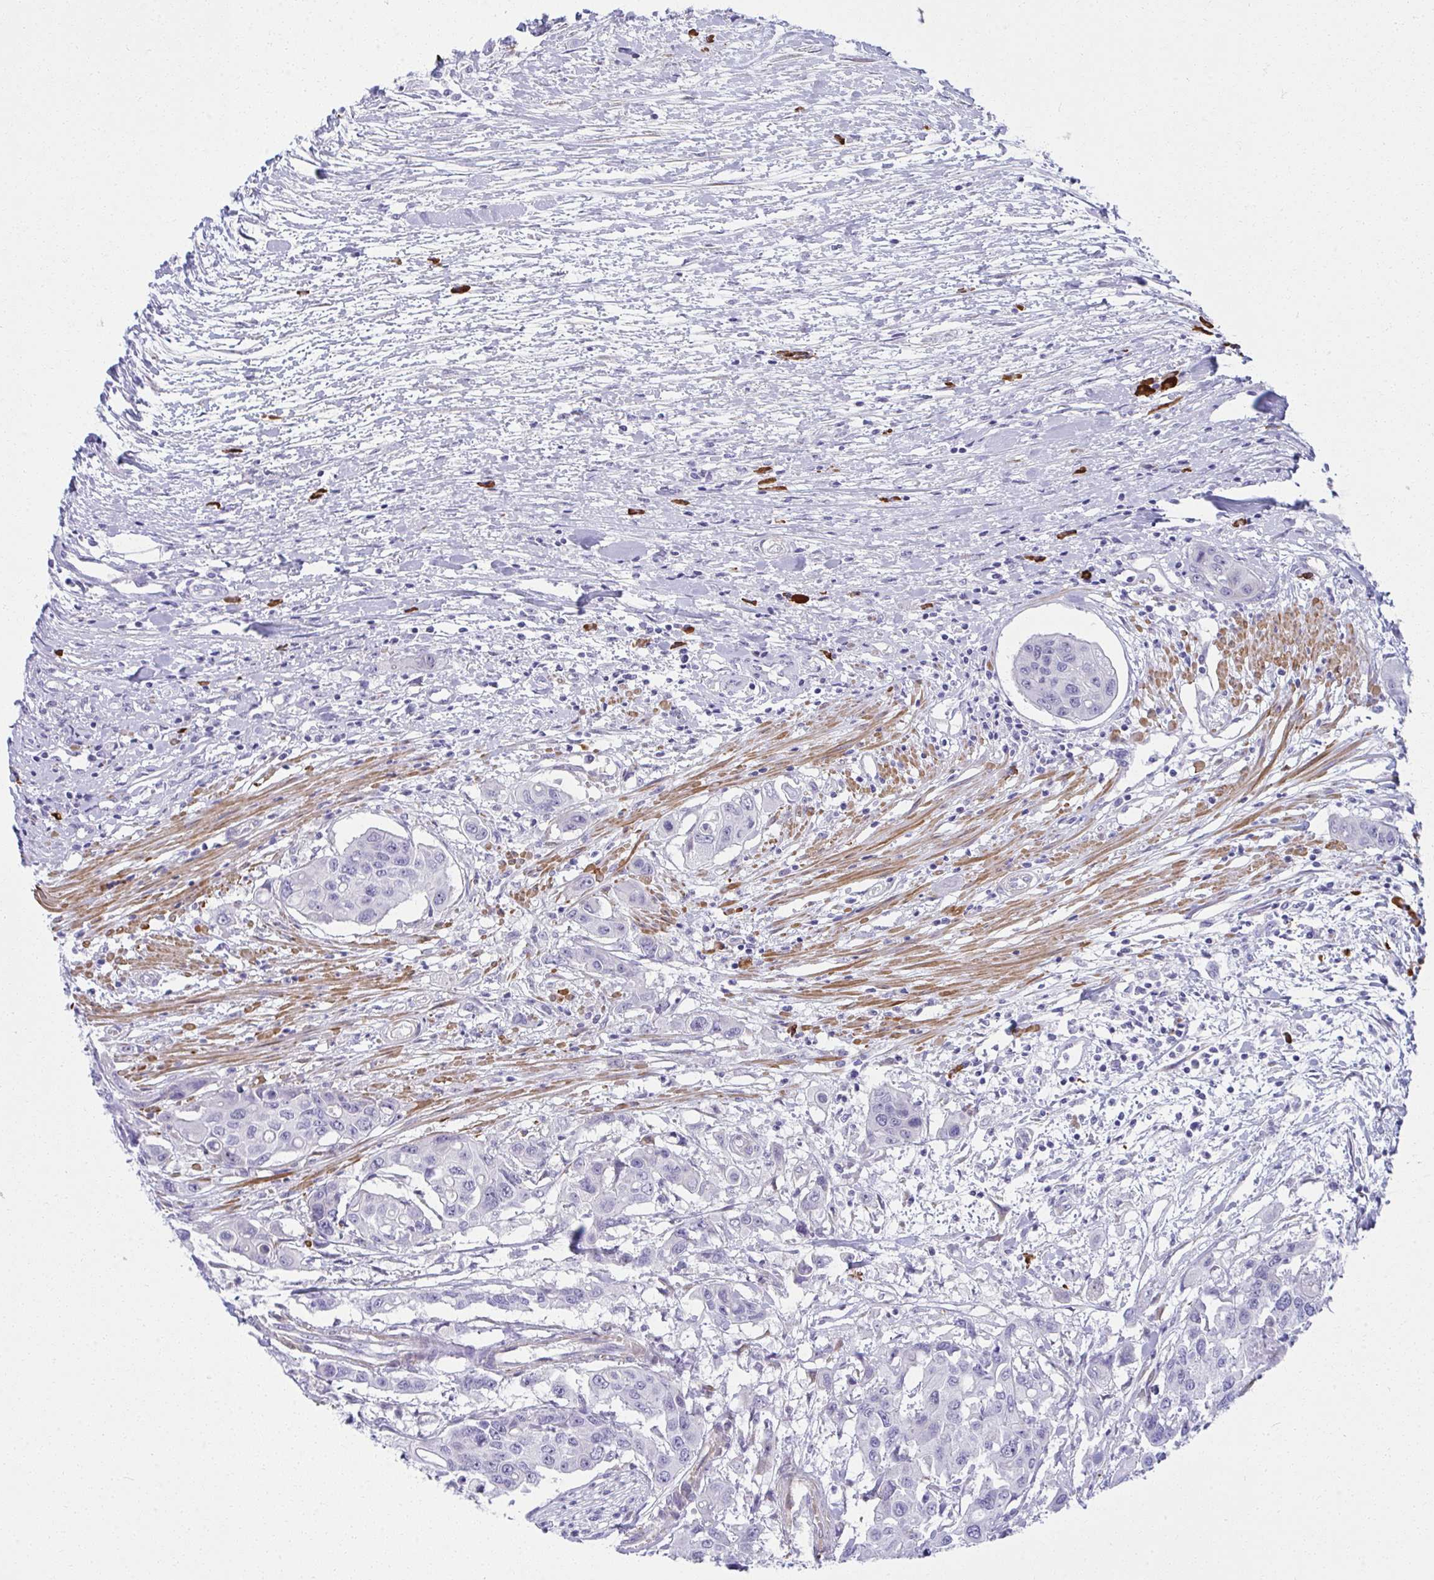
{"staining": {"intensity": "negative", "quantity": "none", "location": "none"}, "tissue": "colorectal cancer", "cell_type": "Tumor cells", "image_type": "cancer", "snomed": [{"axis": "morphology", "description": "Adenocarcinoma, NOS"}, {"axis": "topography", "description": "Colon"}], "caption": "Colorectal cancer (adenocarcinoma) was stained to show a protein in brown. There is no significant positivity in tumor cells. The staining is performed using DAB (3,3'-diaminobenzidine) brown chromogen with nuclei counter-stained in using hematoxylin.", "gene": "PUS7L", "patient": {"sex": "male", "age": 77}}